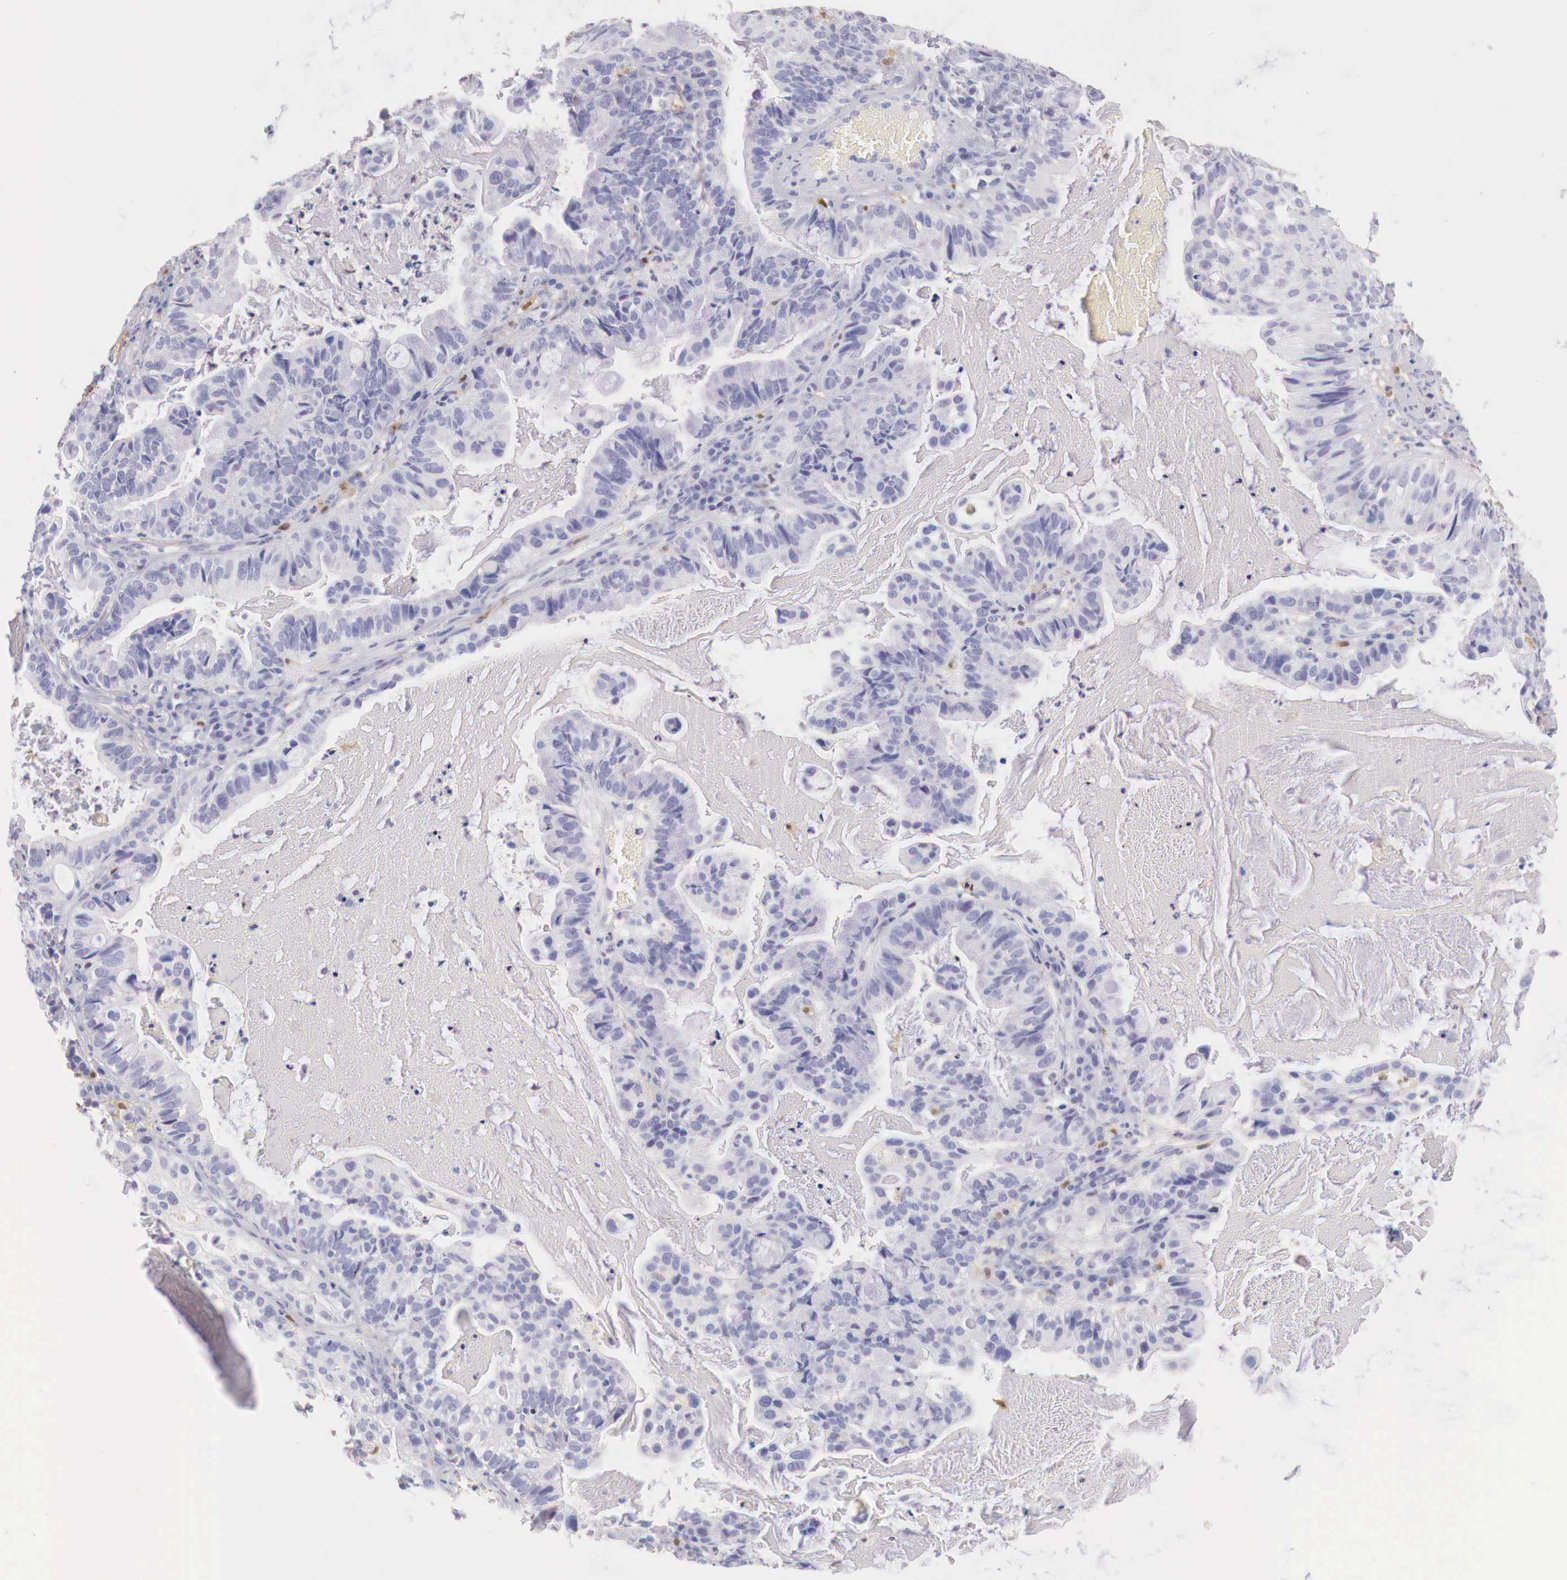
{"staining": {"intensity": "negative", "quantity": "none", "location": "none"}, "tissue": "cervical cancer", "cell_type": "Tumor cells", "image_type": "cancer", "snomed": [{"axis": "morphology", "description": "Adenocarcinoma, NOS"}, {"axis": "topography", "description": "Cervix"}], "caption": "Cervical adenocarcinoma was stained to show a protein in brown. There is no significant staining in tumor cells.", "gene": "RENBP", "patient": {"sex": "female", "age": 41}}